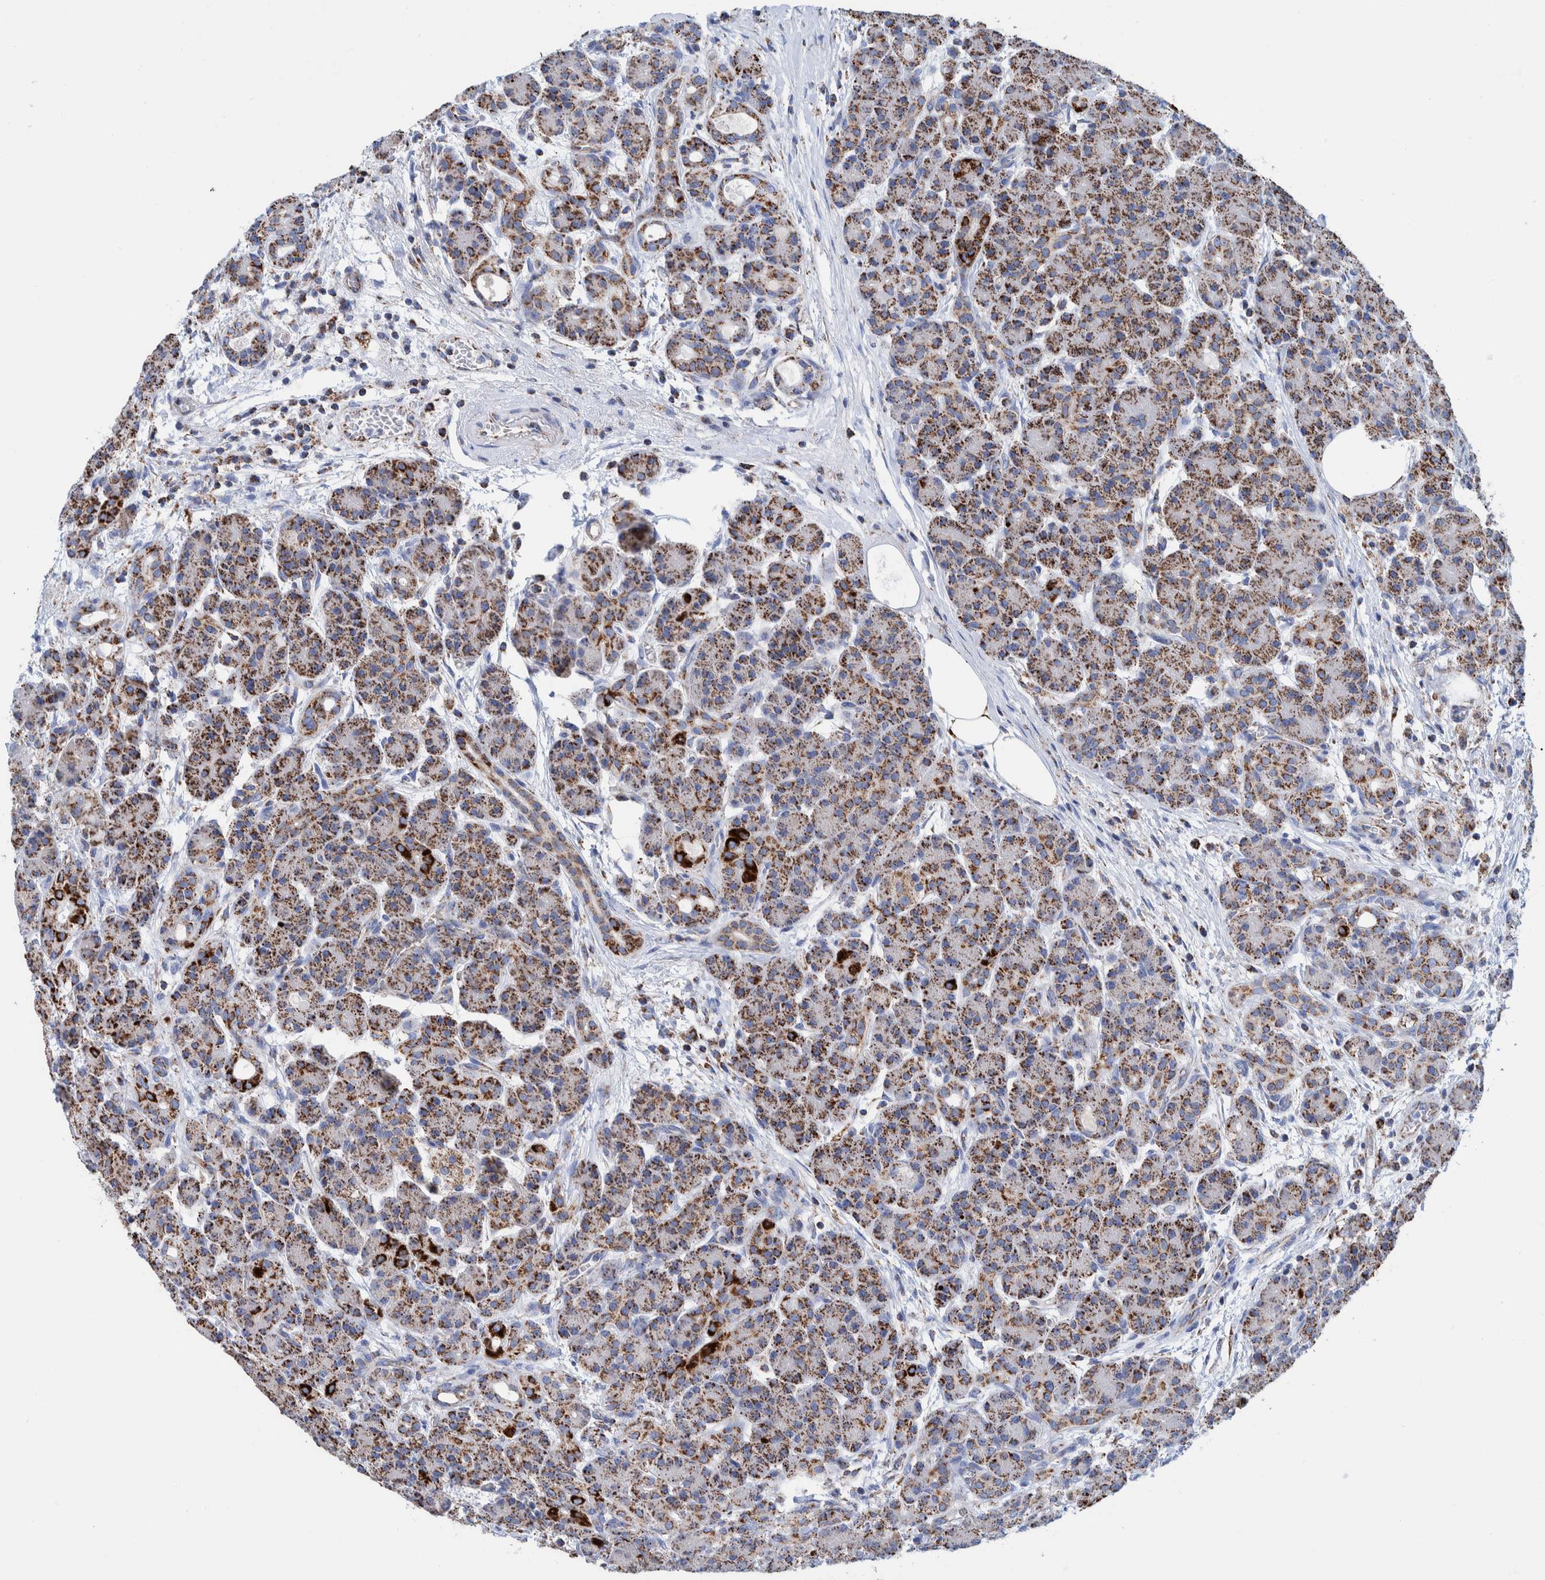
{"staining": {"intensity": "moderate", "quantity": ">75%", "location": "cytoplasmic/membranous"}, "tissue": "pancreas", "cell_type": "Exocrine glandular cells", "image_type": "normal", "snomed": [{"axis": "morphology", "description": "Normal tissue, NOS"}, {"axis": "topography", "description": "Pancreas"}], "caption": "The image demonstrates immunohistochemical staining of benign pancreas. There is moderate cytoplasmic/membranous positivity is appreciated in approximately >75% of exocrine glandular cells.", "gene": "DECR1", "patient": {"sex": "male", "age": 63}}